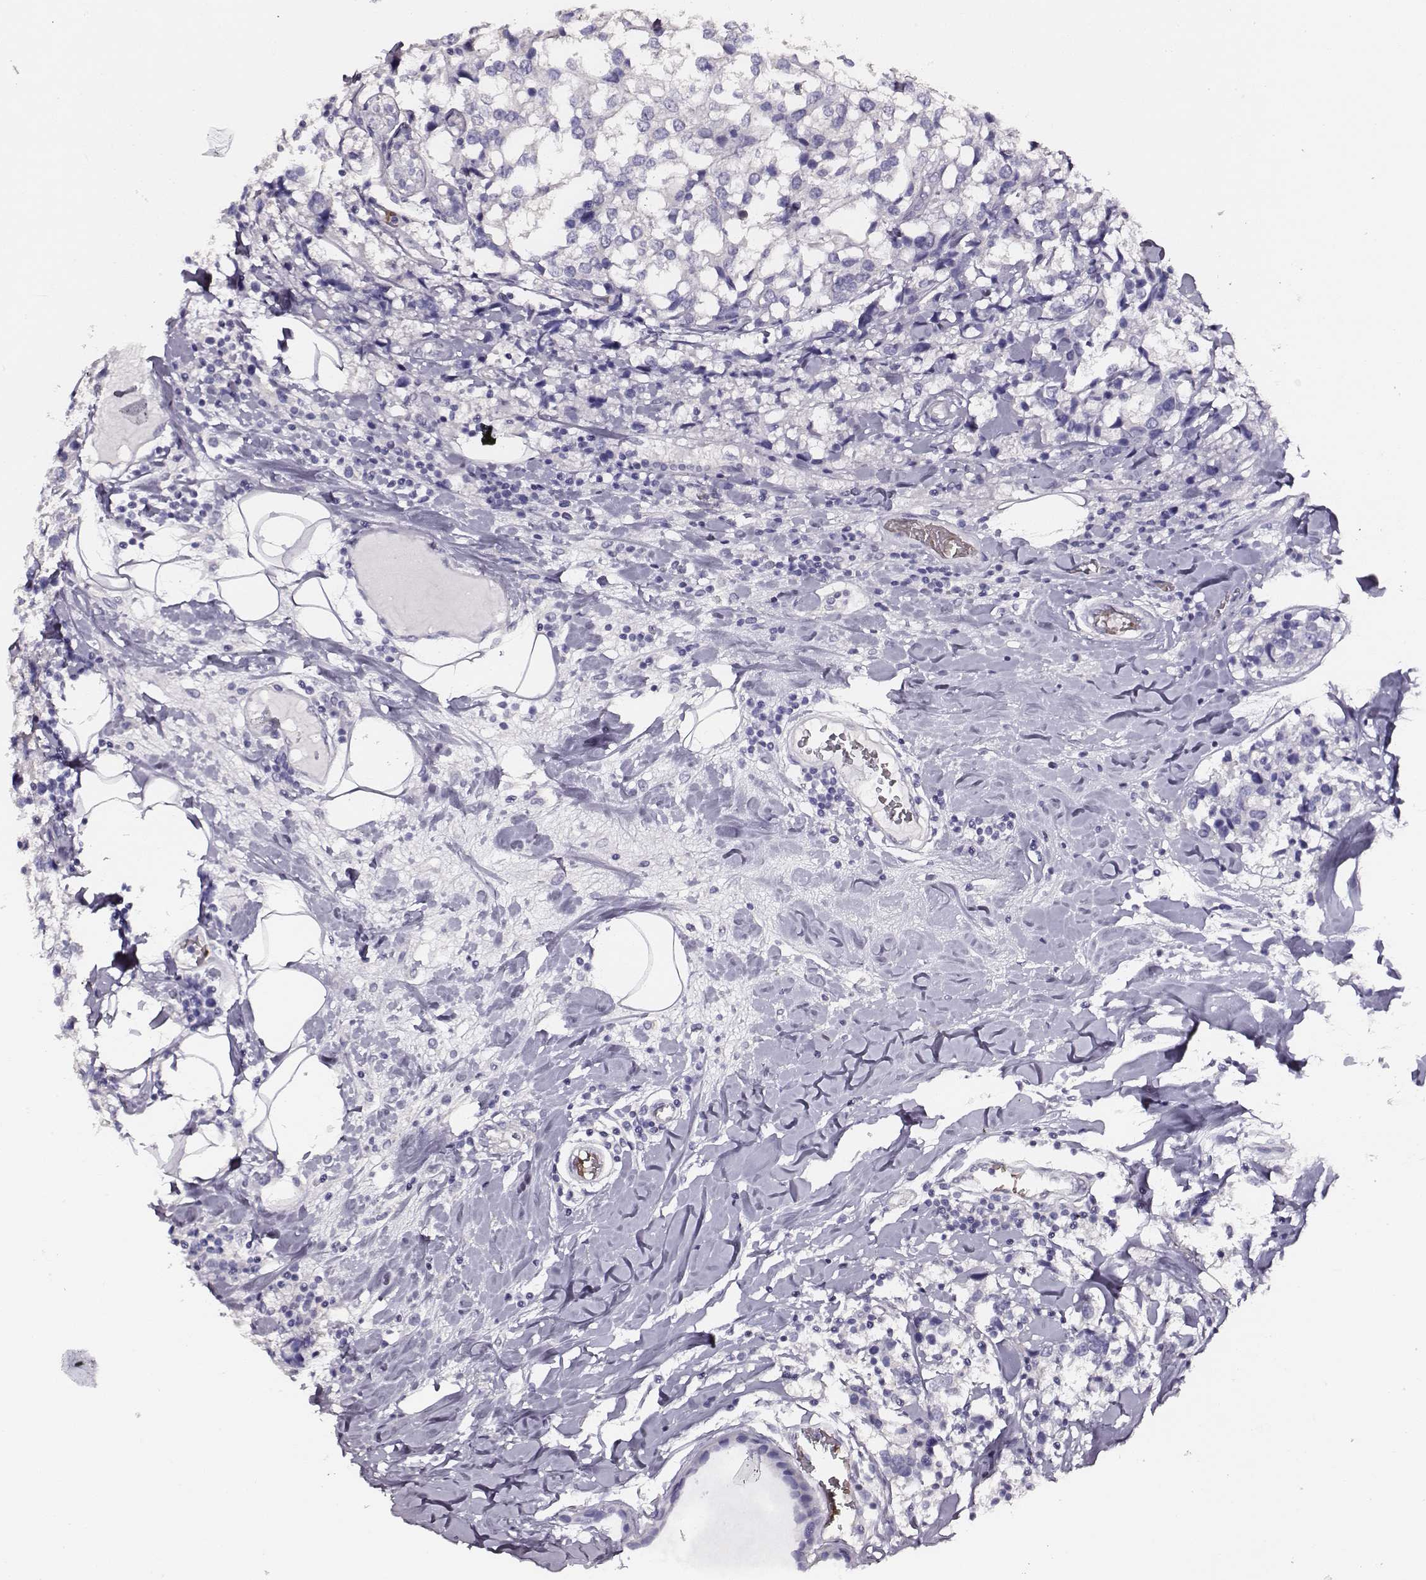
{"staining": {"intensity": "negative", "quantity": "none", "location": "none"}, "tissue": "breast cancer", "cell_type": "Tumor cells", "image_type": "cancer", "snomed": [{"axis": "morphology", "description": "Lobular carcinoma"}, {"axis": "topography", "description": "Breast"}], "caption": "Breast cancer was stained to show a protein in brown. There is no significant staining in tumor cells.", "gene": "AADAT", "patient": {"sex": "female", "age": 59}}